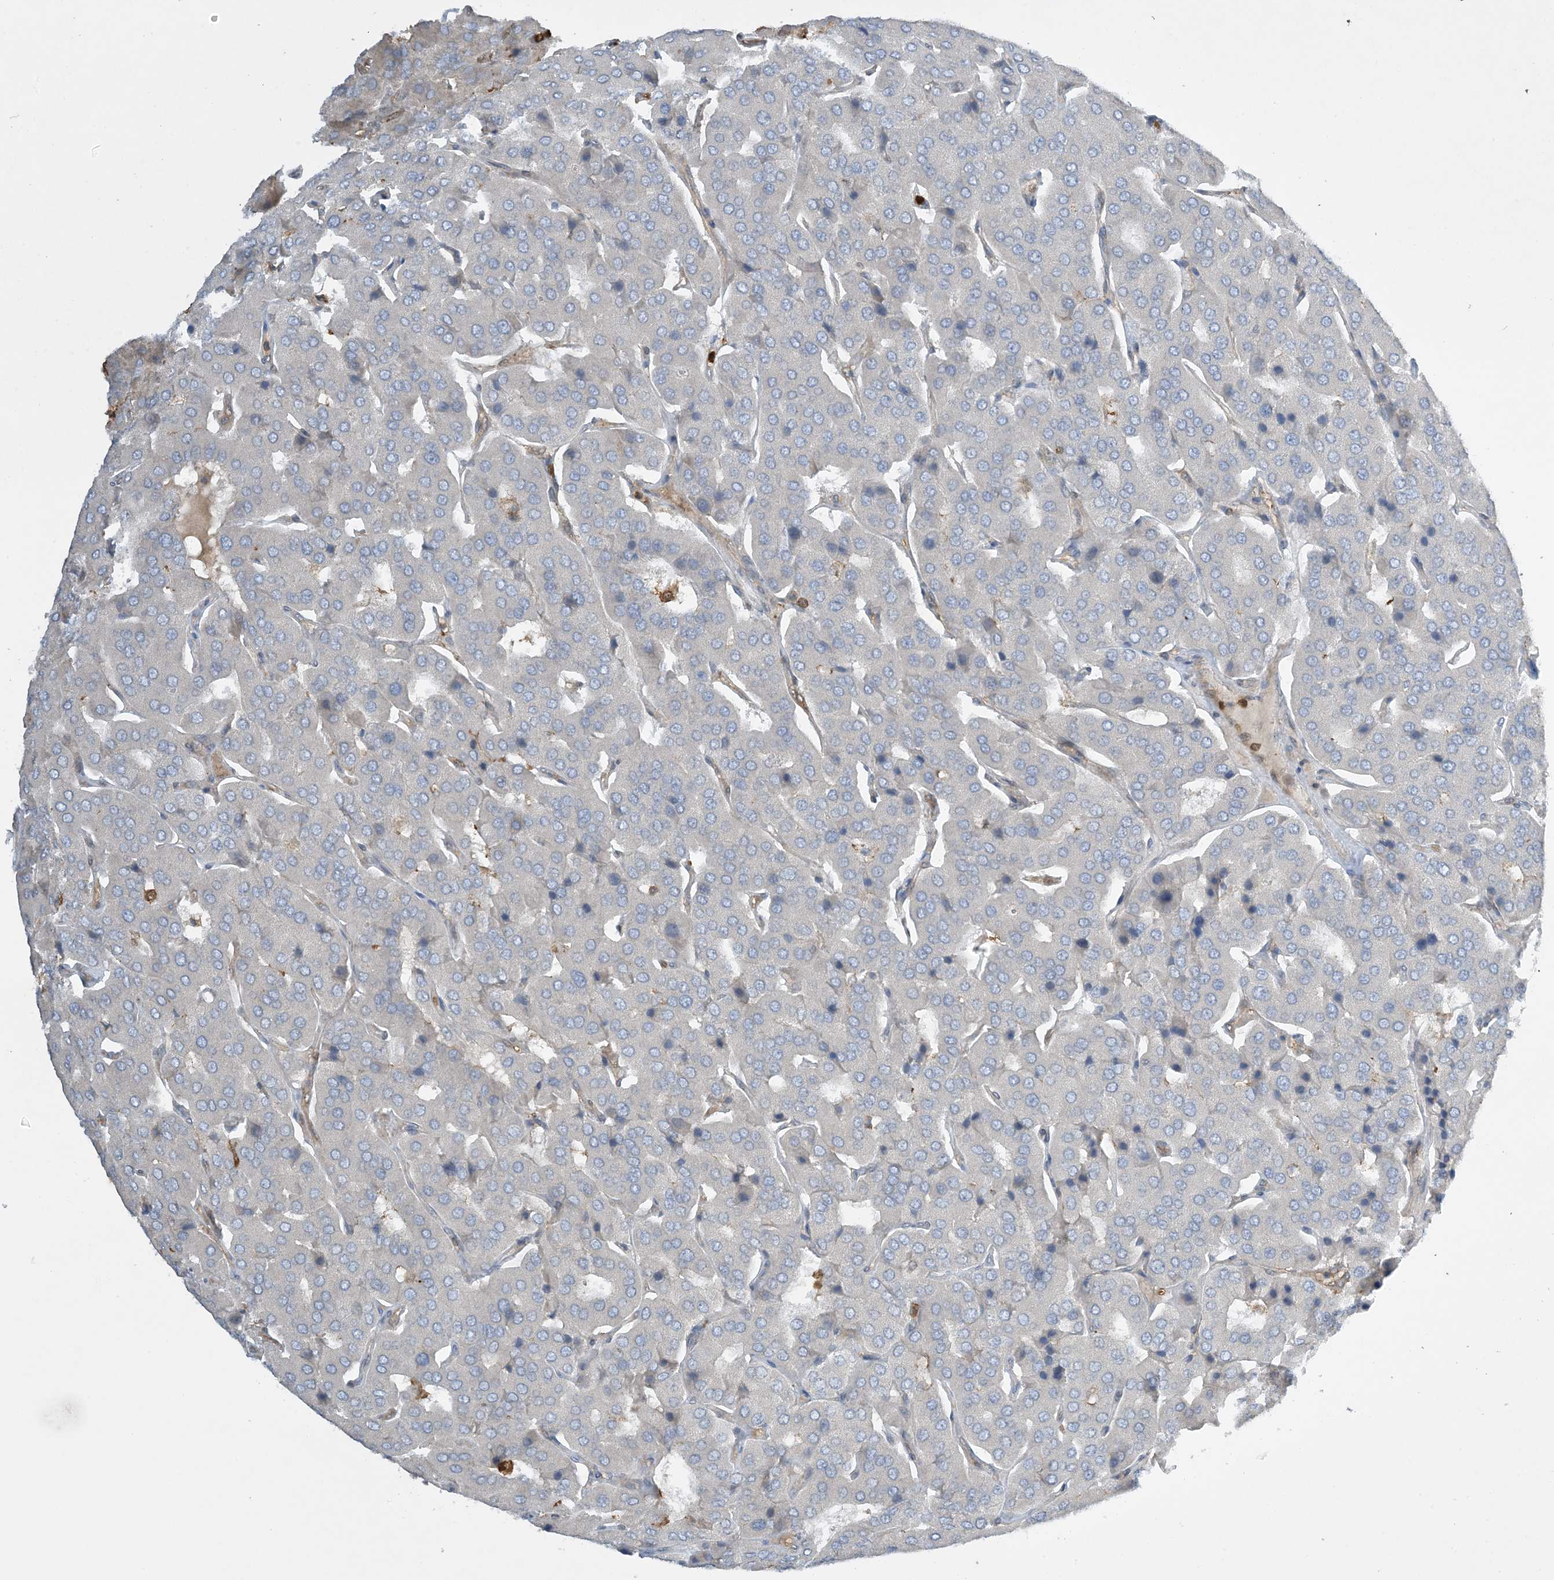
{"staining": {"intensity": "negative", "quantity": "none", "location": "none"}, "tissue": "parathyroid gland", "cell_type": "Glandular cells", "image_type": "normal", "snomed": [{"axis": "morphology", "description": "Normal tissue, NOS"}, {"axis": "morphology", "description": "Adenoma, NOS"}, {"axis": "topography", "description": "Parathyroid gland"}], "caption": "Immunohistochemistry histopathology image of benign parathyroid gland: human parathyroid gland stained with DAB displays no significant protein staining in glandular cells.", "gene": "TMSB4X", "patient": {"sex": "female", "age": 86}}